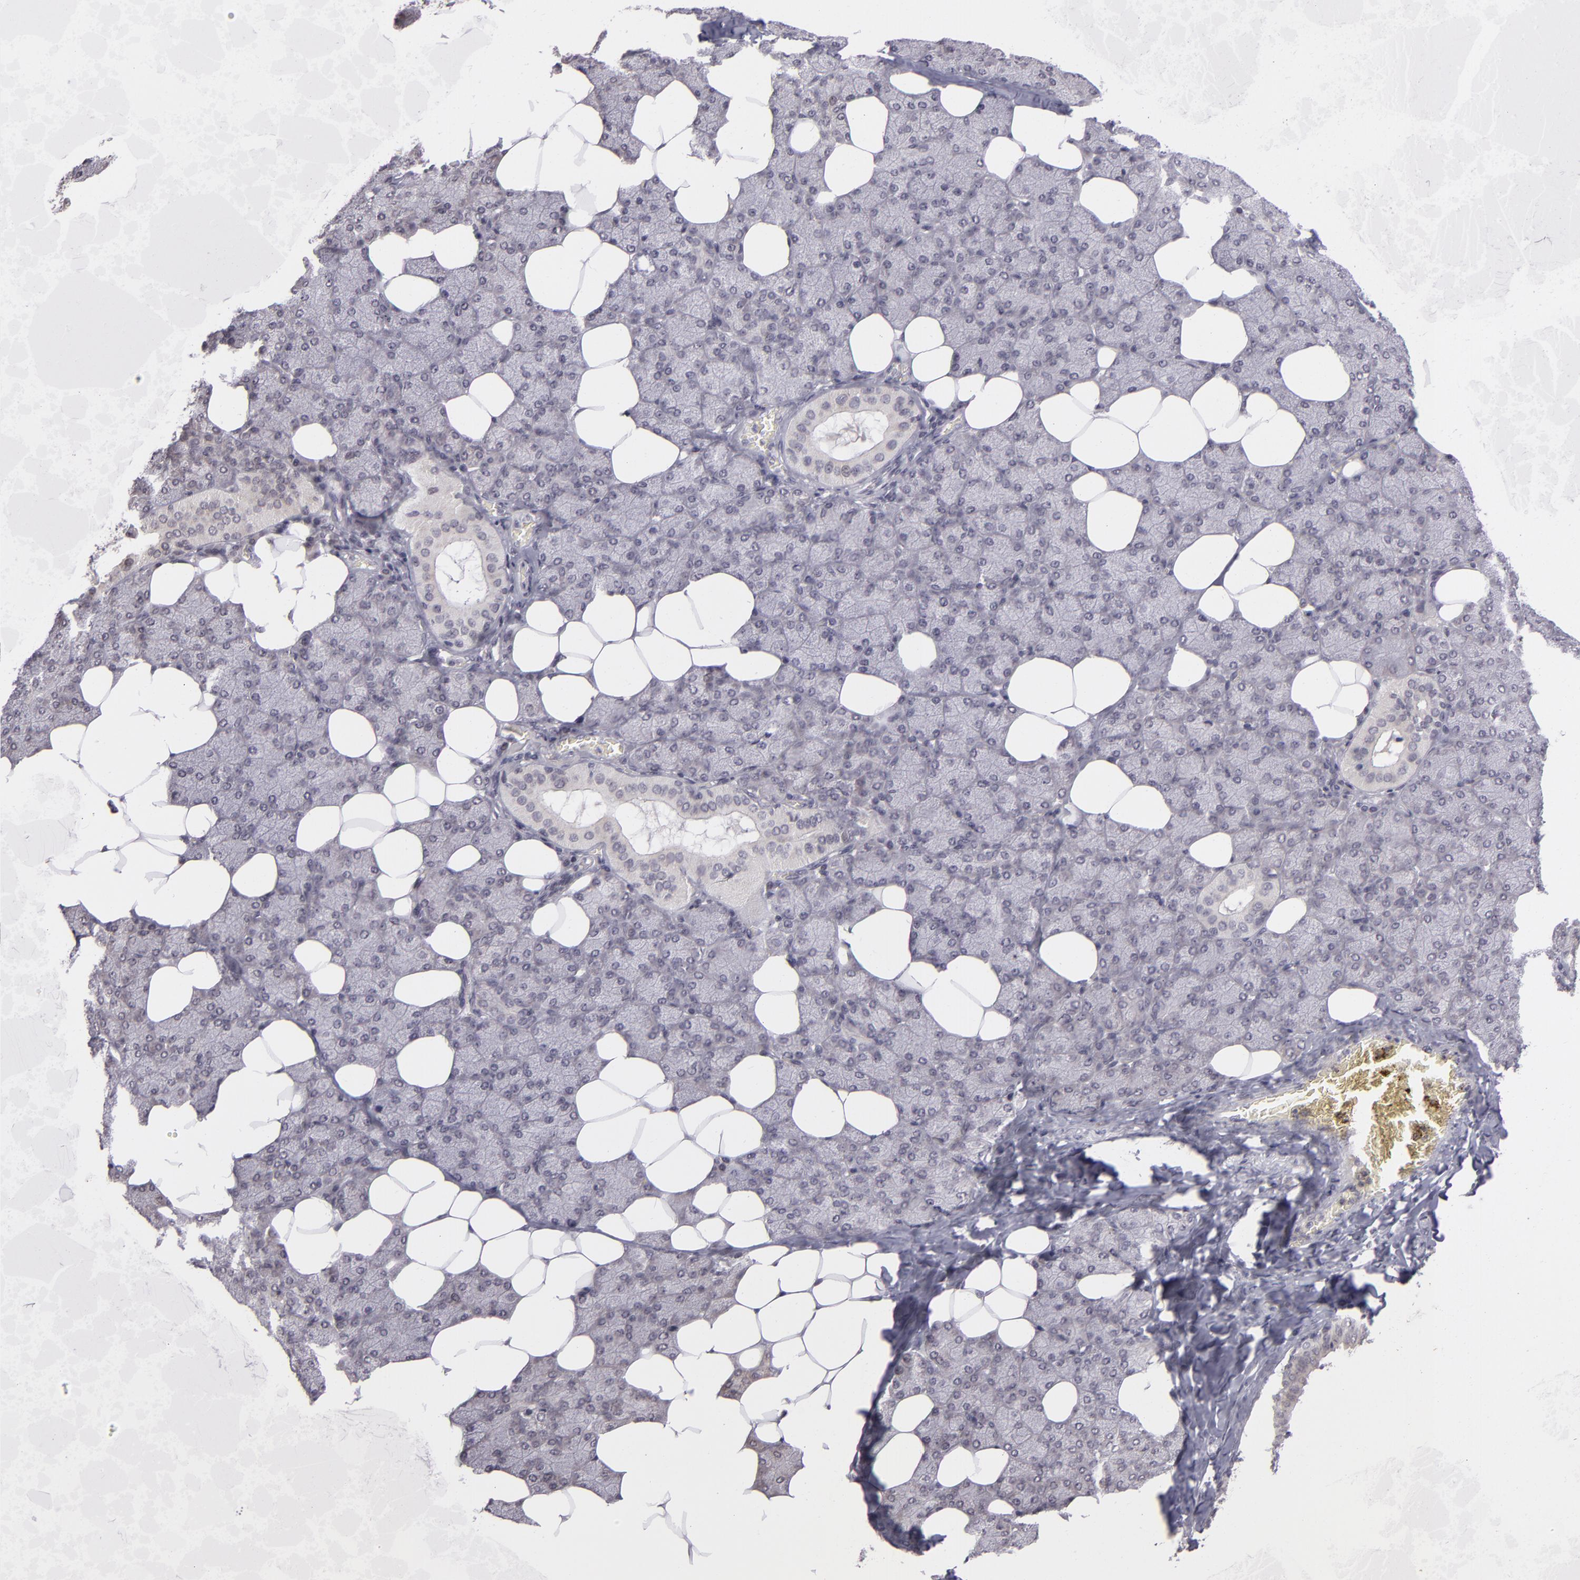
{"staining": {"intensity": "negative", "quantity": "none", "location": "none"}, "tissue": "salivary gland", "cell_type": "Glandular cells", "image_type": "normal", "snomed": [{"axis": "morphology", "description": "Normal tissue, NOS"}, {"axis": "topography", "description": "Lymph node"}, {"axis": "topography", "description": "Salivary gland"}], "caption": "Salivary gland stained for a protein using immunohistochemistry (IHC) reveals no expression glandular cells.", "gene": "AKAP6", "patient": {"sex": "male", "age": 8}}